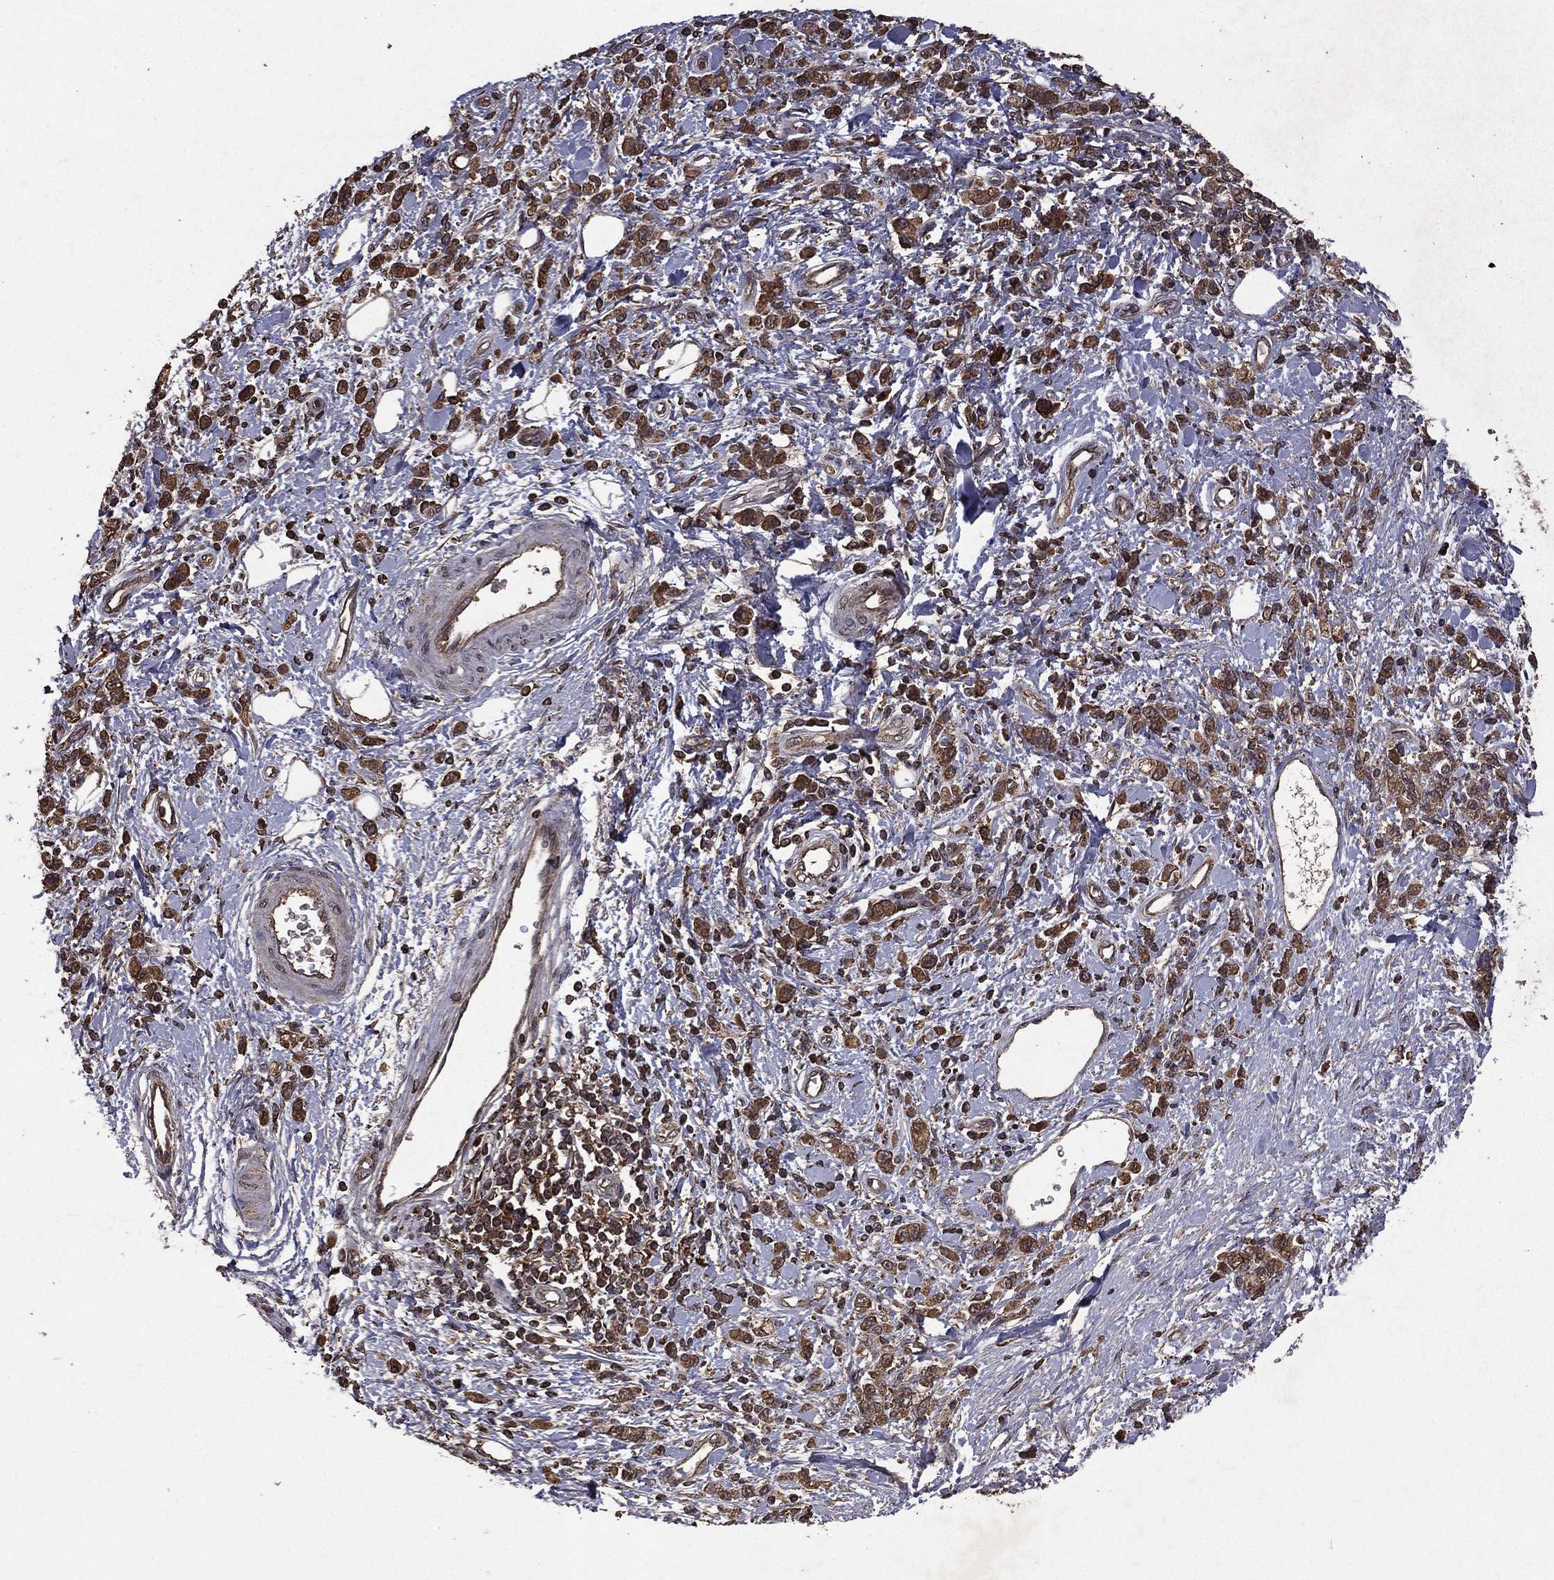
{"staining": {"intensity": "moderate", "quantity": ">75%", "location": "cytoplasmic/membranous"}, "tissue": "stomach cancer", "cell_type": "Tumor cells", "image_type": "cancer", "snomed": [{"axis": "morphology", "description": "Adenocarcinoma, NOS"}, {"axis": "topography", "description": "Stomach"}], "caption": "Protein staining displays moderate cytoplasmic/membranous staining in about >75% of tumor cells in stomach adenocarcinoma. Nuclei are stained in blue.", "gene": "BIRC6", "patient": {"sex": "male", "age": 77}}